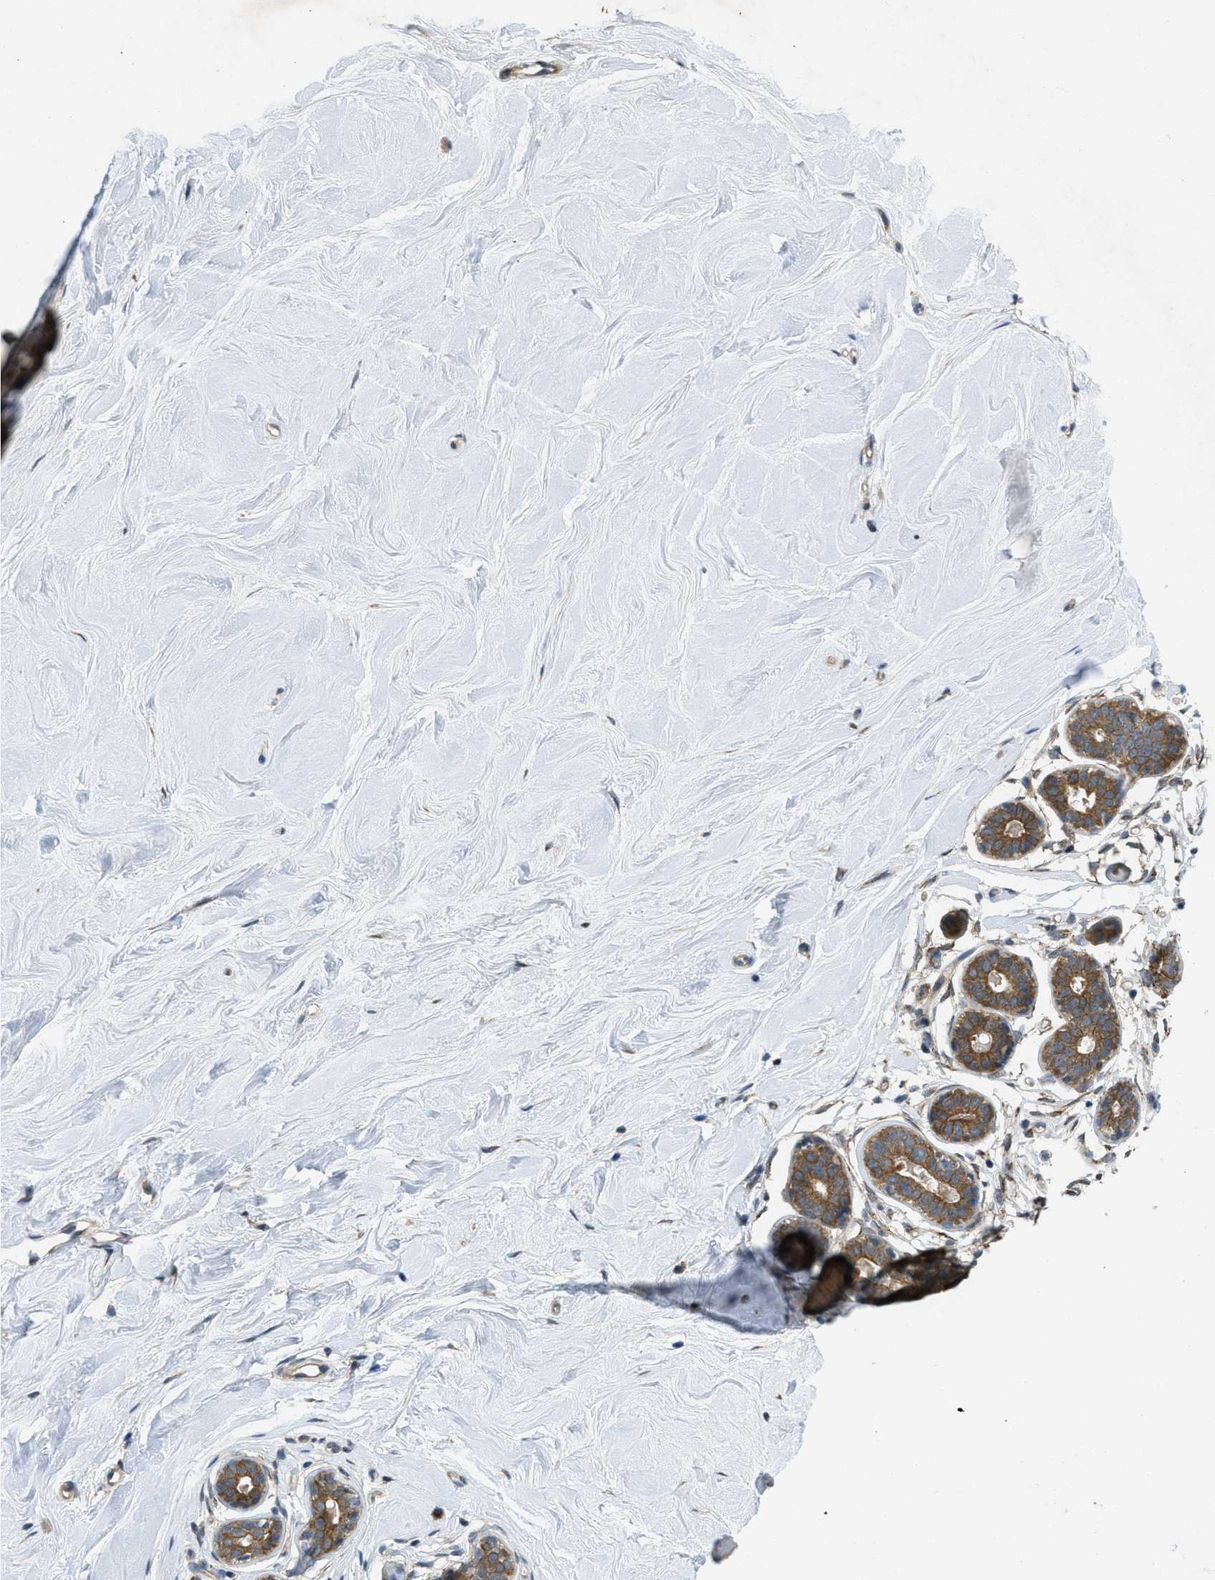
{"staining": {"intensity": "moderate", "quantity": ">75%", "location": "cytoplasmic/membranous"}, "tissue": "breast", "cell_type": "Adipocytes", "image_type": "normal", "snomed": [{"axis": "morphology", "description": "Normal tissue, NOS"}, {"axis": "topography", "description": "Breast"}], "caption": "Immunohistochemistry (IHC) photomicrograph of normal breast: human breast stained using IHC exhibits medium levels of moderate protein expression localized specifically in the cytoplasmic/membranous of adipocytes, appearing as a cytoplasmic/membranous brown color.", "gene": "IFNLR1", "patient": {"sex": "female", "age": 22}}